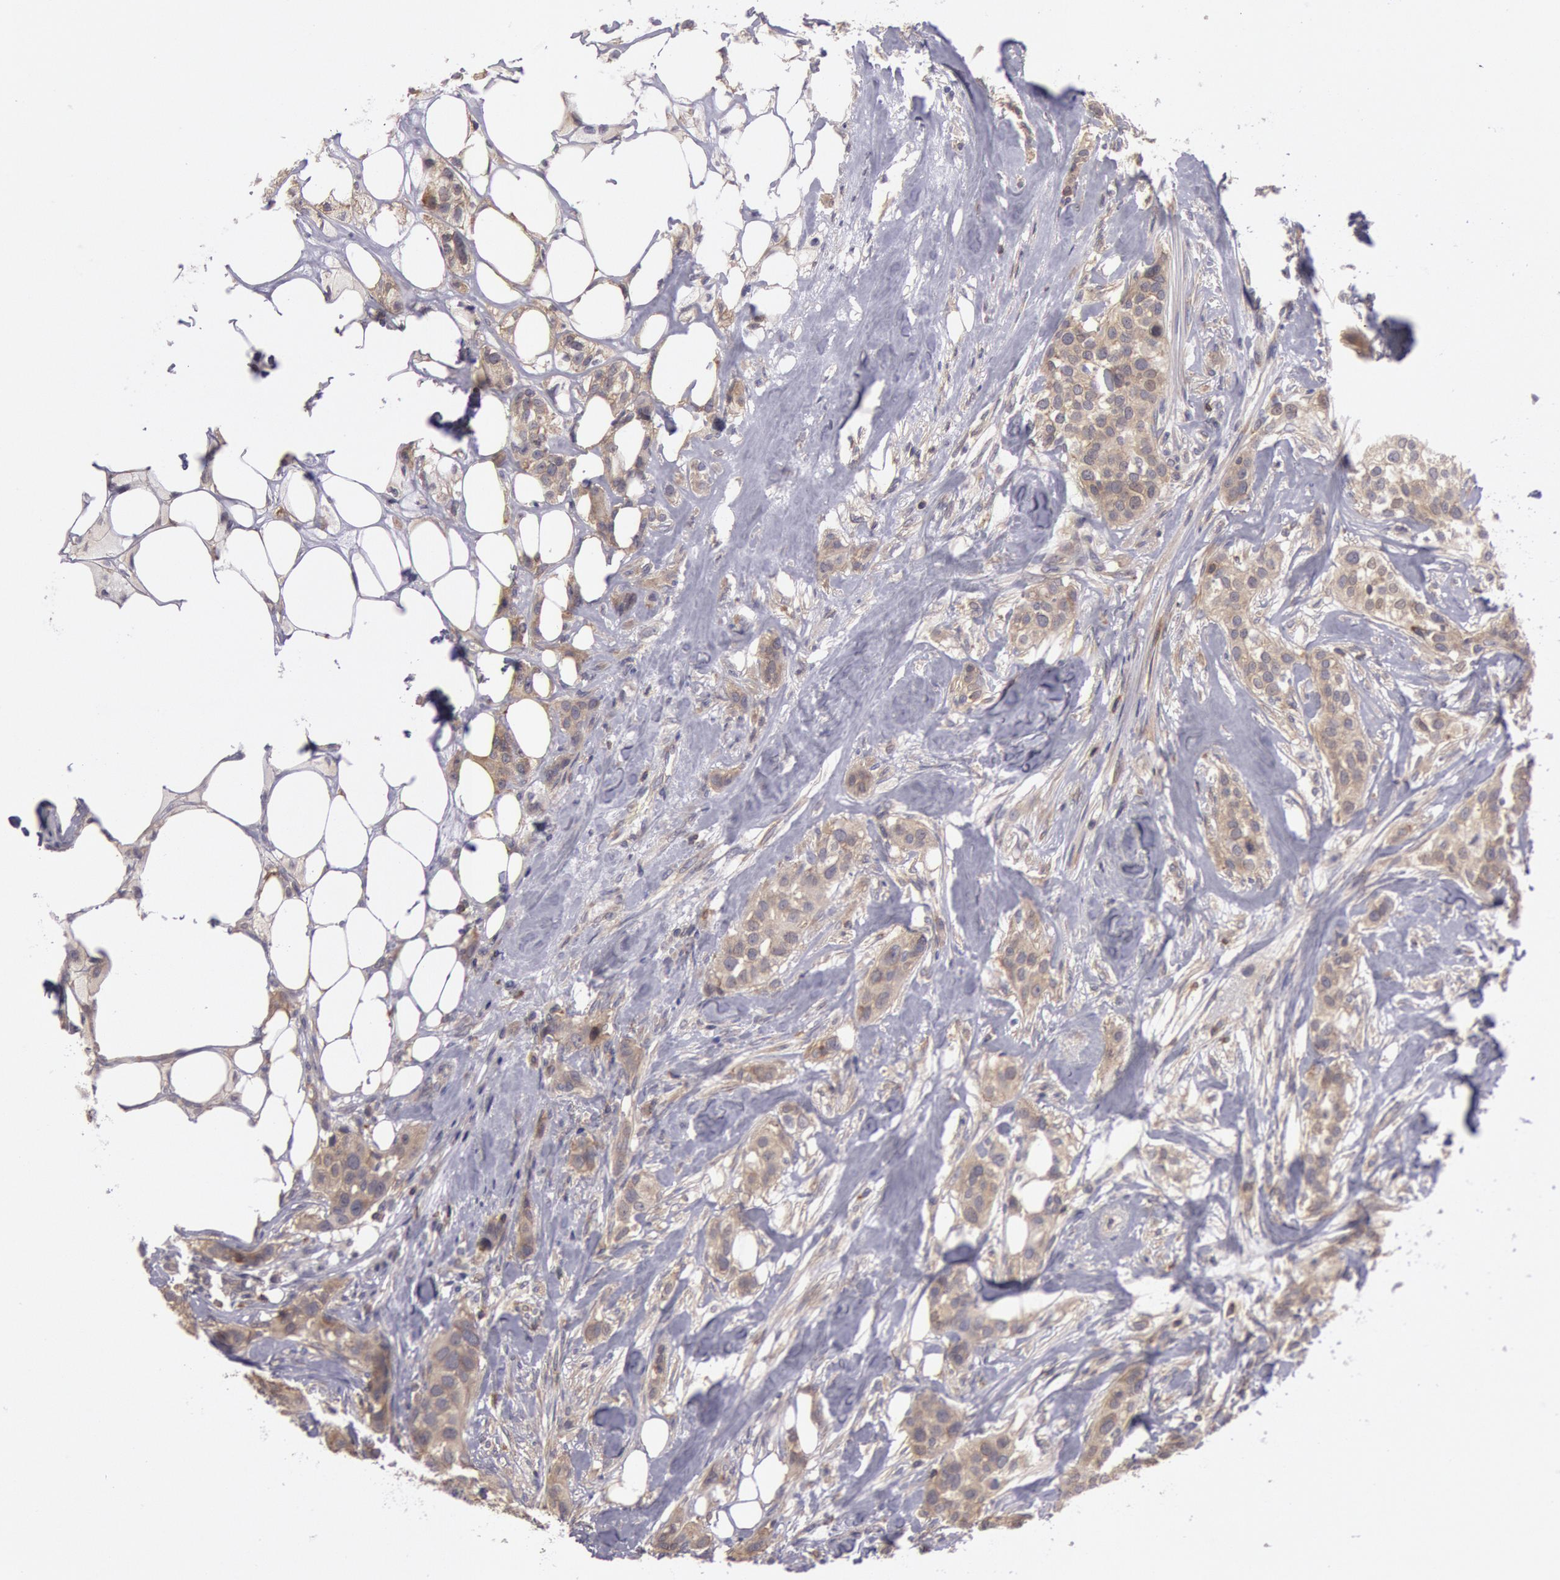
{"staining": {"intensity": "moderate", "quantity": ">75%", "location": "cytoplasmic/membranous"}, "tissue": "breast cancer", "cell_type": "Tumor cells", "image_type": "cancer", "snomed": [{"axis": "morphology", "description": "Duct carcinoma"}, {"axis": "topography", "description": "Breast"}], "caption": "Protein staining of breast cancer tissue reveals moderate cytoplasmic/membranous positivity in about >75% of tumor cells. The staining was performed using DAB to visualize the protein expression in brown, while the nuclei were stained in blue with hematoxylin (Magnification: 20x).", "gene": "NMT2", "patient": {"sex": "female", "age": 45}}